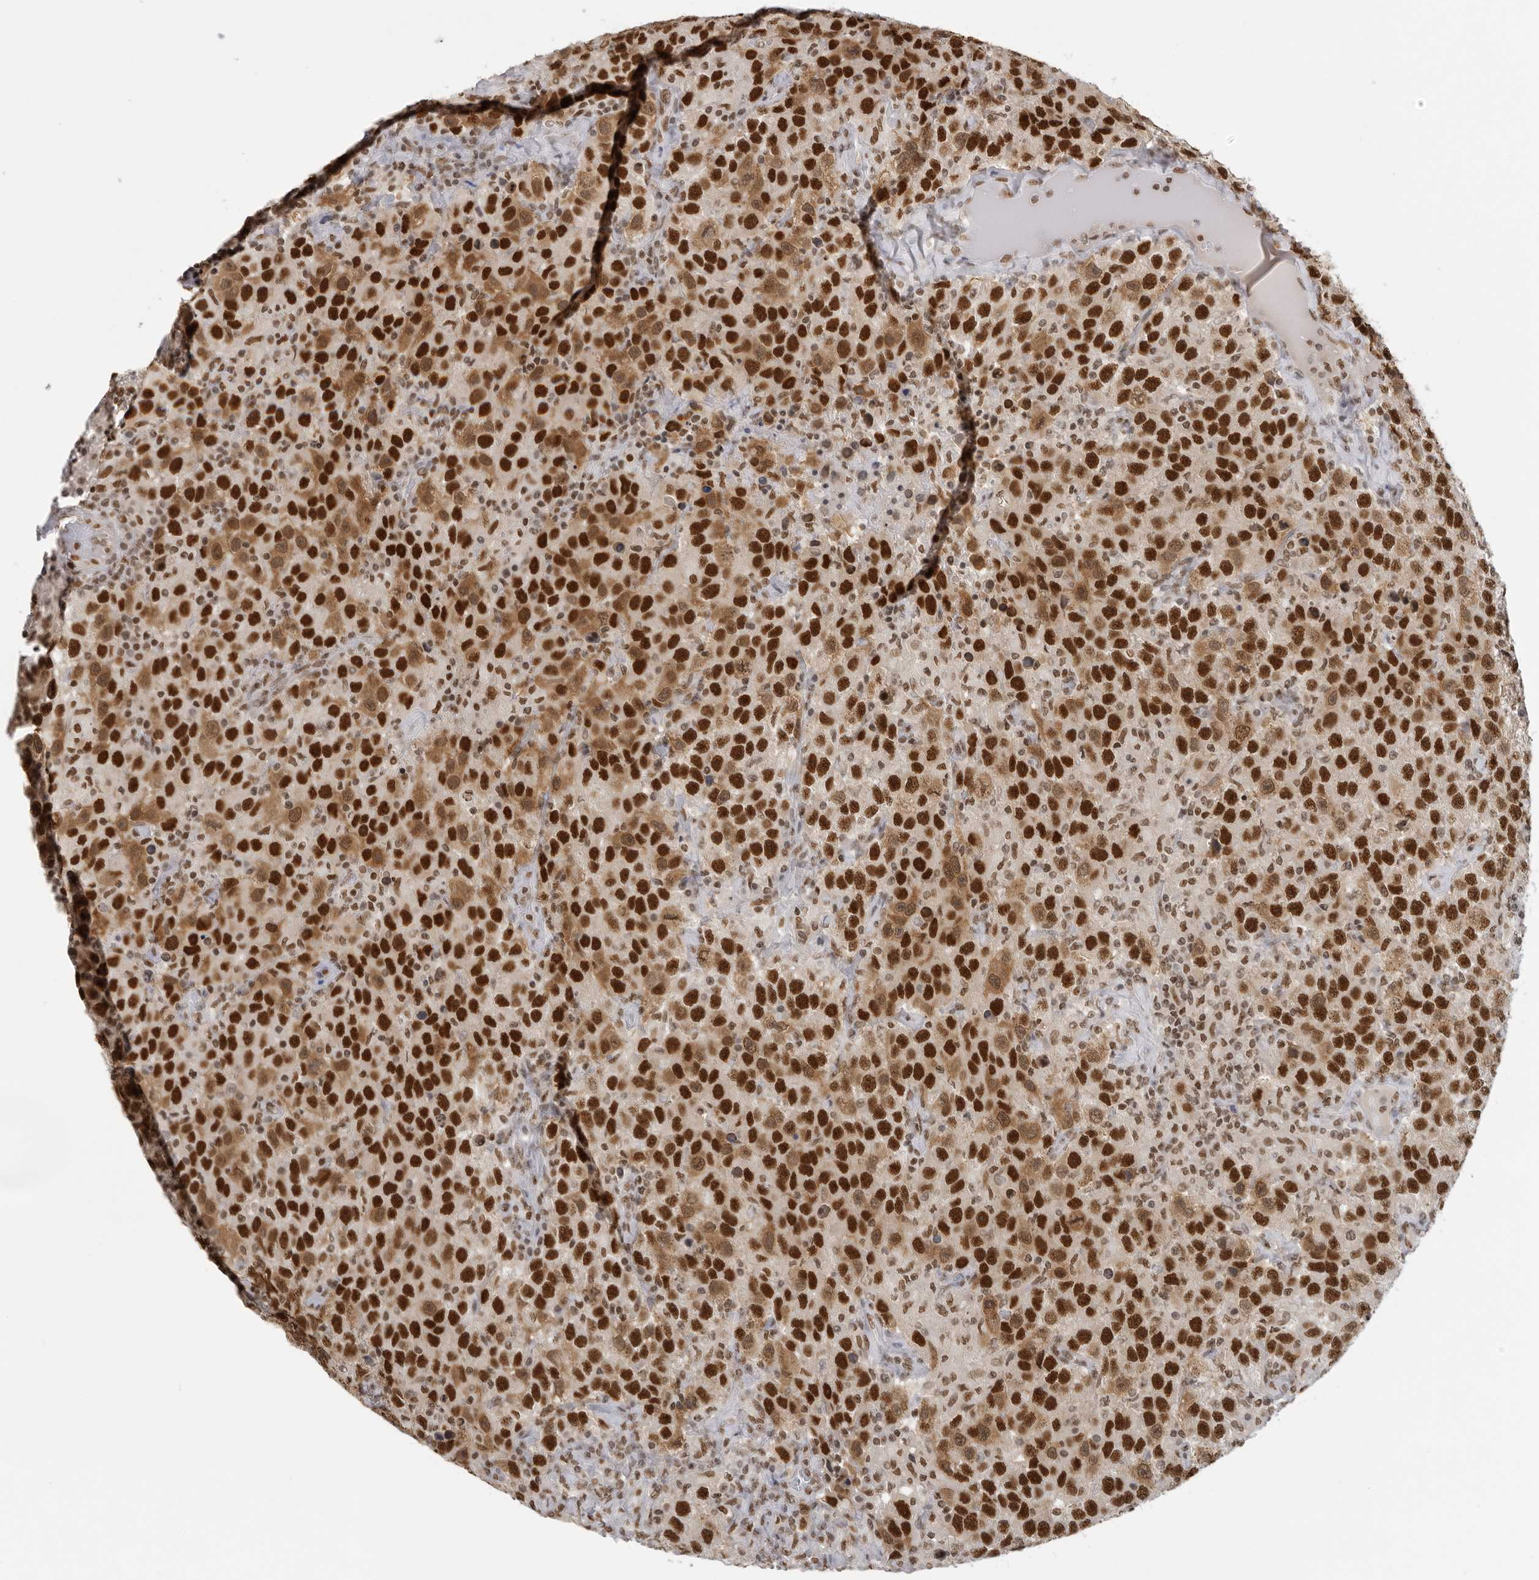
{"staining": {"intensity": "strong", "quantity": ">75%", "location": "cytoplasmic/membranous,nuclear"}, "tissue": "testis cancer", "cell_type": "Tumor cells", "image_type": "cancer", "snomed": [{"axis": "morphology", "description": "Seminoma, NOS"}, {"axis": "topography", "description": "Testis"}], "caption": "Immunohistochemical staining of human testis cancer exhibits high levels of strong cytoplasmic/membranous and nuclear staining in approximately >75% of tumor cells.", "gene": "RPA2", "patient": {"sex": "male", "age": 41}}